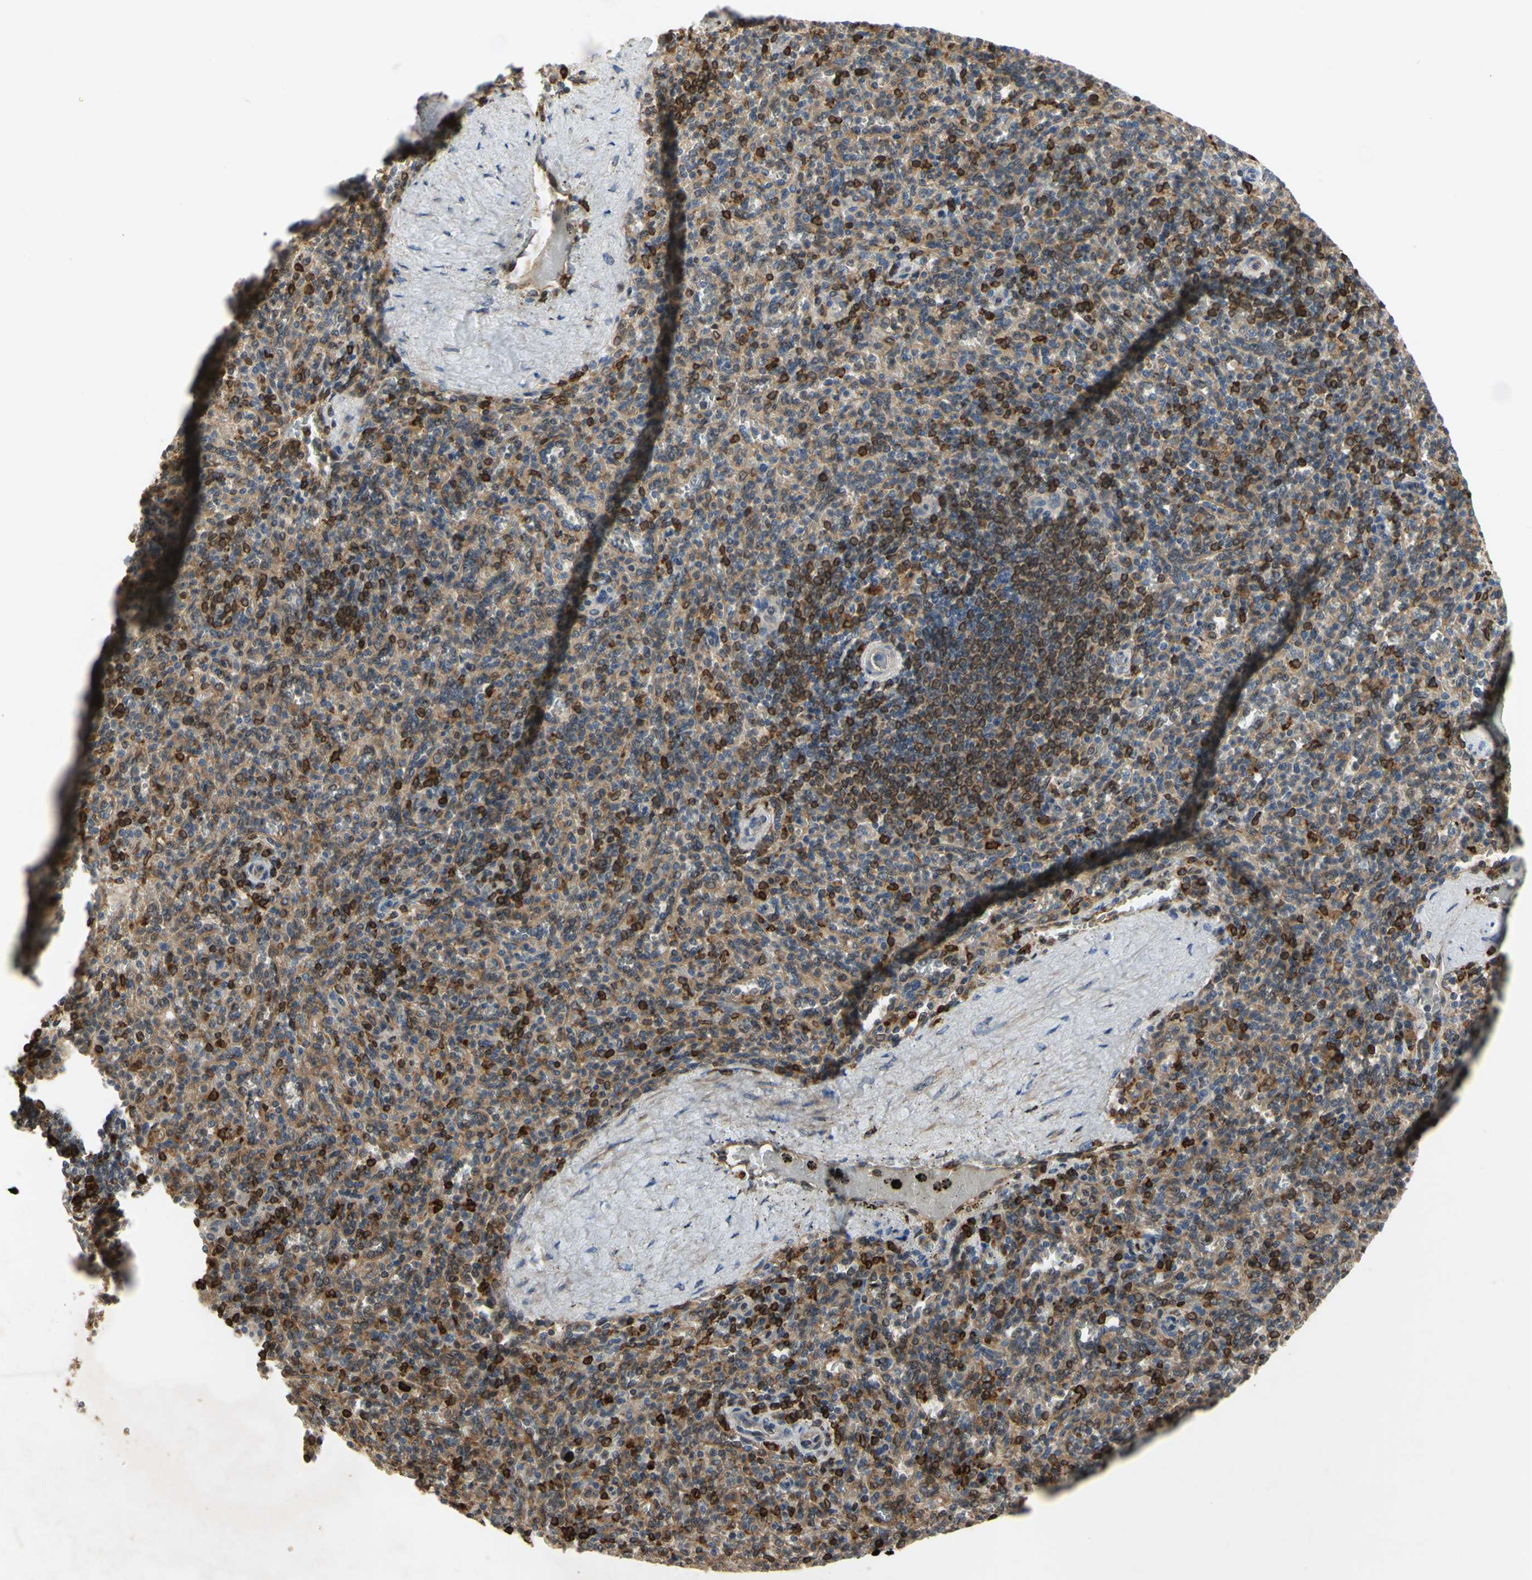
{"staining": {"intensity": "strong", "quantity": "<25%", "location": "cytoplasmic/membranous"}, "tissue": "spleen", "cell_type": "Cells in red pulp", "image_type": "normal", "snomed": [{"axis": "morphology", "description": "Normal tissue, NOS"}, {"axis": "topography", "description": "Spleen"}], "caption": "A brown stain labels strong cytoplasmic/membranous staining of a protein in cells in red pulp of normal spleen.", "gene": "PLXNA2", "patient": {"sex": "male", "age": 36}}